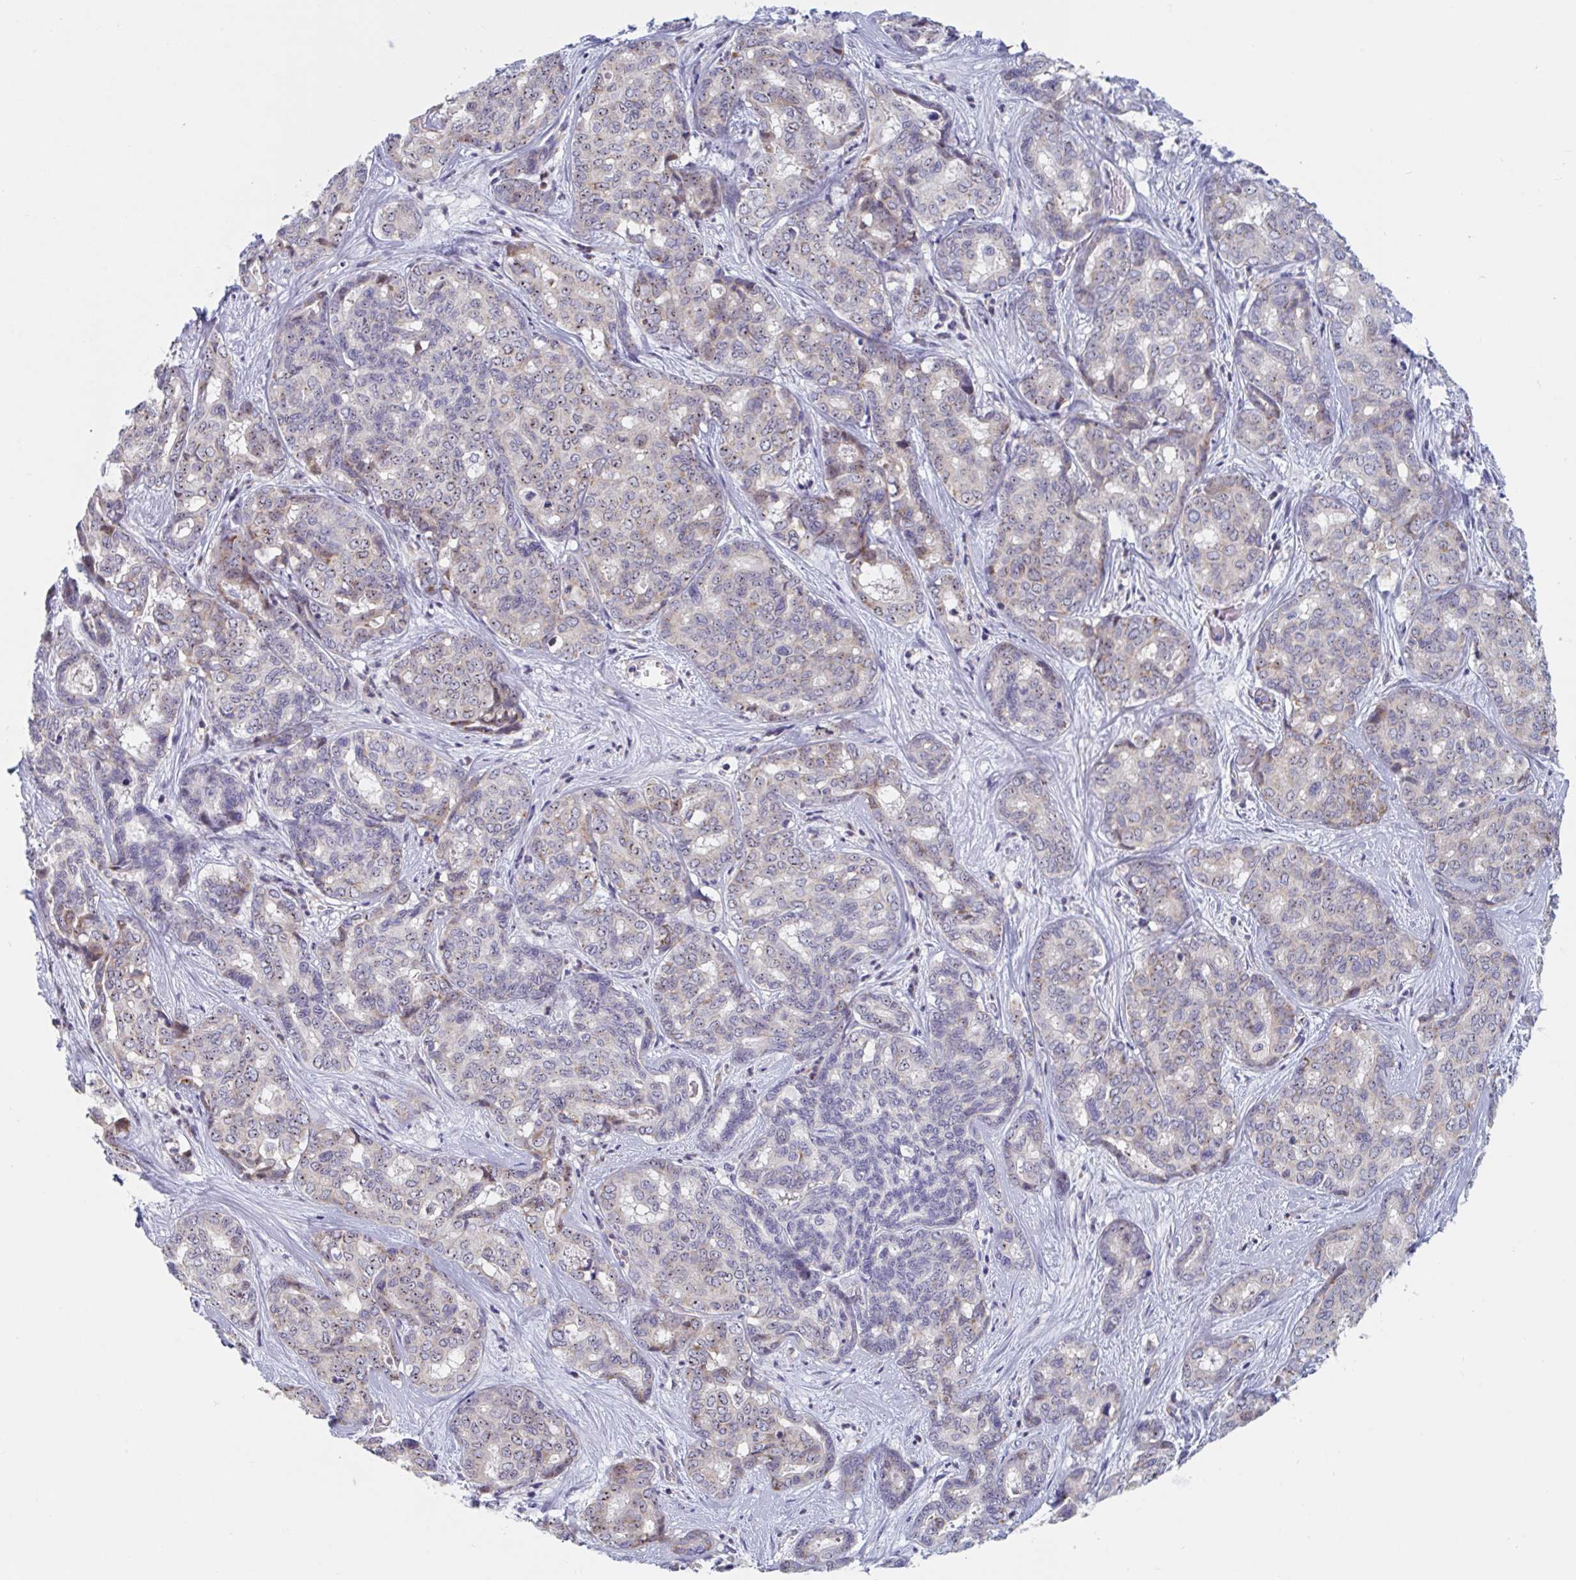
{"staining": {"intensity": "moderate", "quantity": "<25%", "location": "nuclear"}, "tissue": "liver cancer", "cell_type": "Tumor cells", "image_type": "cancer", "snomed": [{"axis": "morphology", "description": "Cholangiocarcinoma"}, {"axis": "topography", "description": "Liver"}], "caption": "High-power microscopy captured an immunohistochemistry photomicrograph of liver cancer (cholangiocarcinoma), revealing moderate nuclear positivity in approximately <25% of tumor cells.", "gene": "MRPL53", "patient": {"sex": "female", "age": 64}}